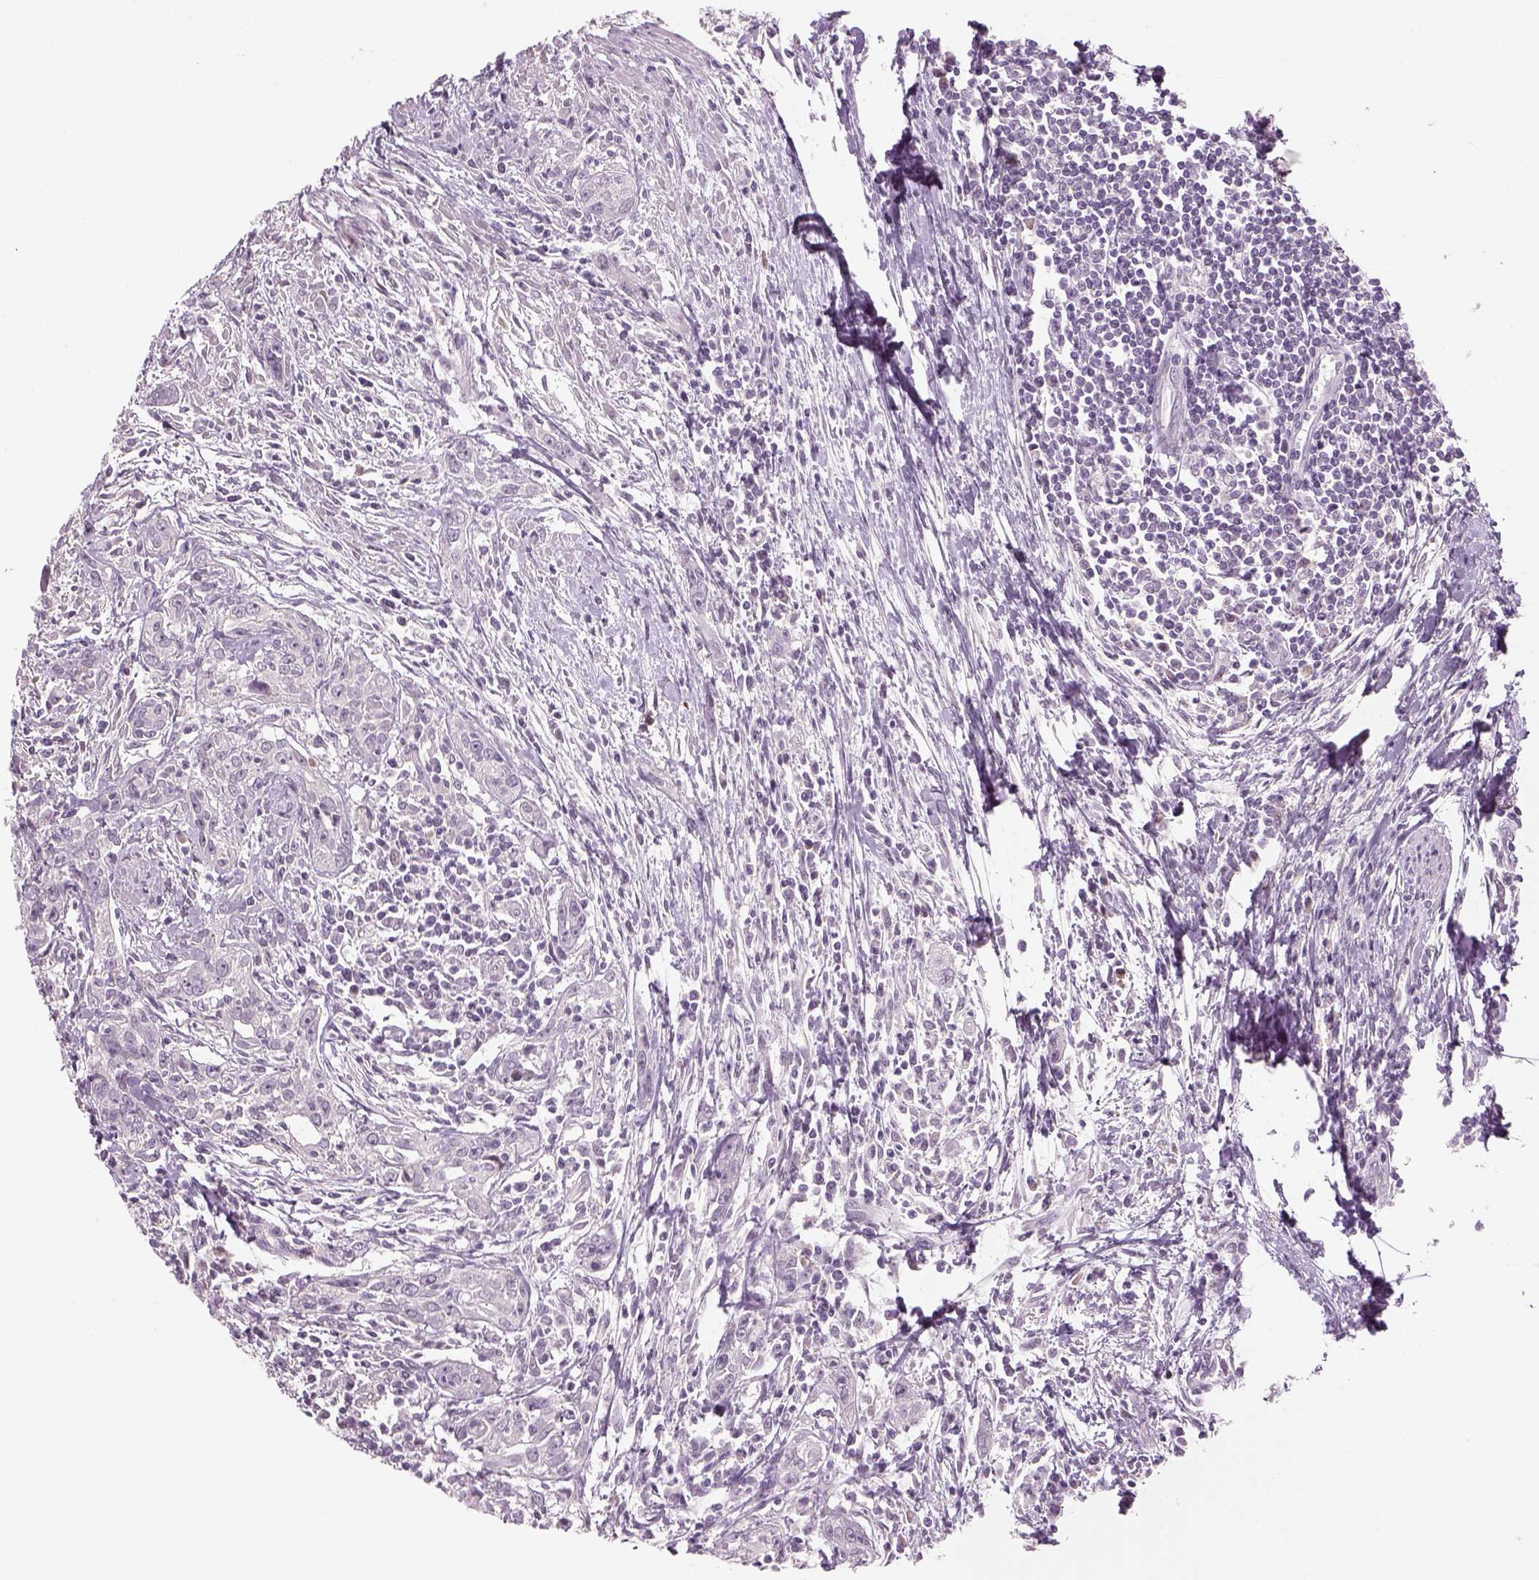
{"staining": {"intensity": "negative", "quantity": "none", "location": "none"}, "tissue": "urothelial cancer", "cell_type": "Tumor cells", "image_type": "cancer", "snomed": [{"axis": "morphology", "description": "Urothelial carcinoma, High grade"}, {"axis": "topography", "description": "Urinary bladder"}], "caption": "Immunohistochemistry image of human urothelial cancer stained for a protein (brown), which exhibits no positivity in tumor cells.", "gene": "PENK", "patient": {"sex": "male", "age": 83}}